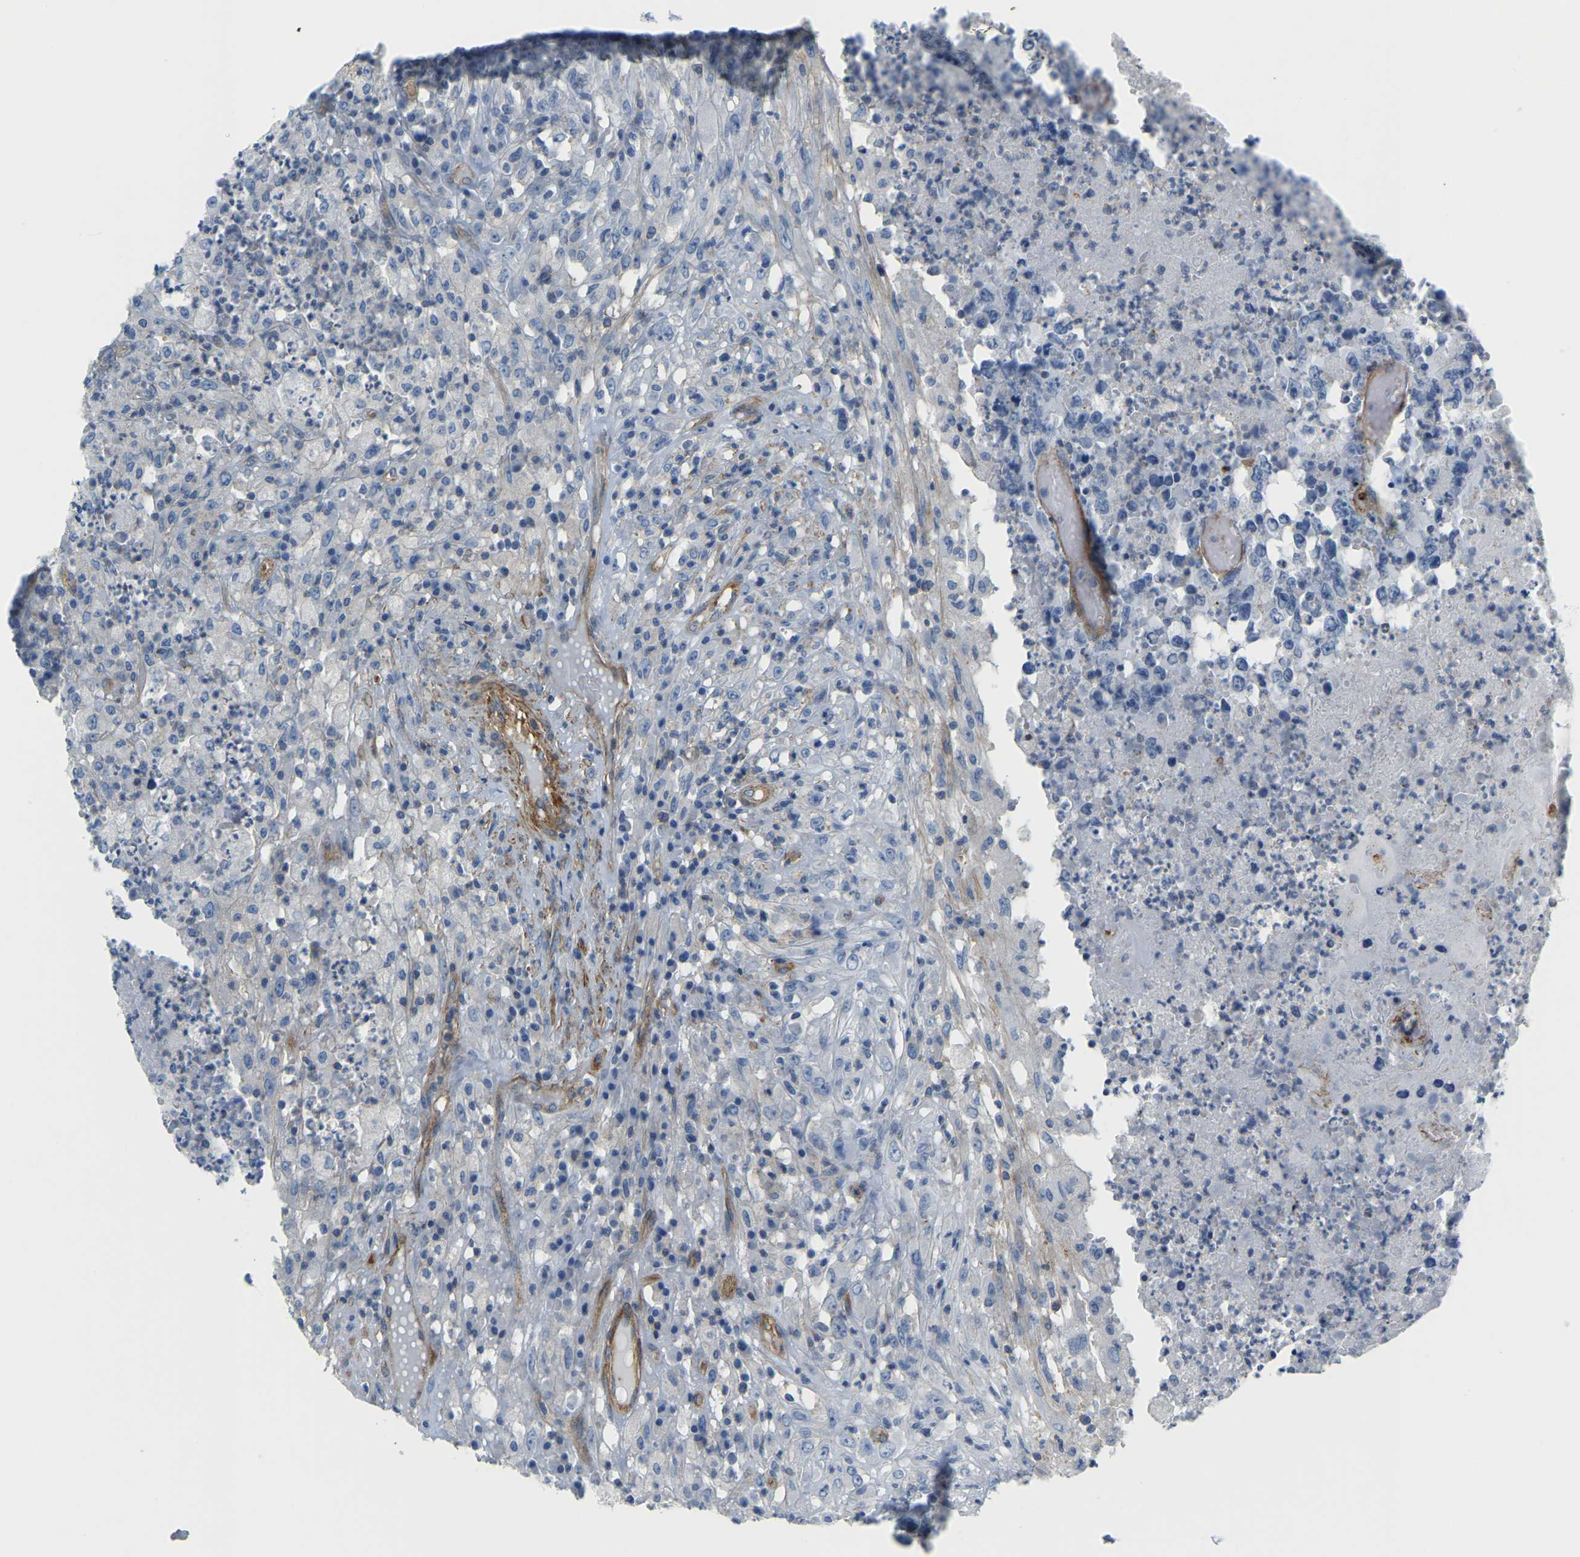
{"staining": {"intensity": "negative", "quantity": "none", "location": "none"}, "tissue": "testis cancer", "cell_type": "Tumor cells", "image_type": "cancer", "snomed": [{"axis": "morphology", "description": "Necrosis, NOS"}, {"axis": "morphology", "description": "Carcinoma, Embryonal, NOS"}, {"axis": "topography", "description": "Testis"}], "caption": "Micrograph shows no protein positivity in tumor cells of testis cancer (embryonal carcinoma) tissue. (Brightfield microscopy of DAB immunohistochemistry (IHC) at high magnification).", "gene": "MYL3", "patient": {"sex": "male", "age": 19}}